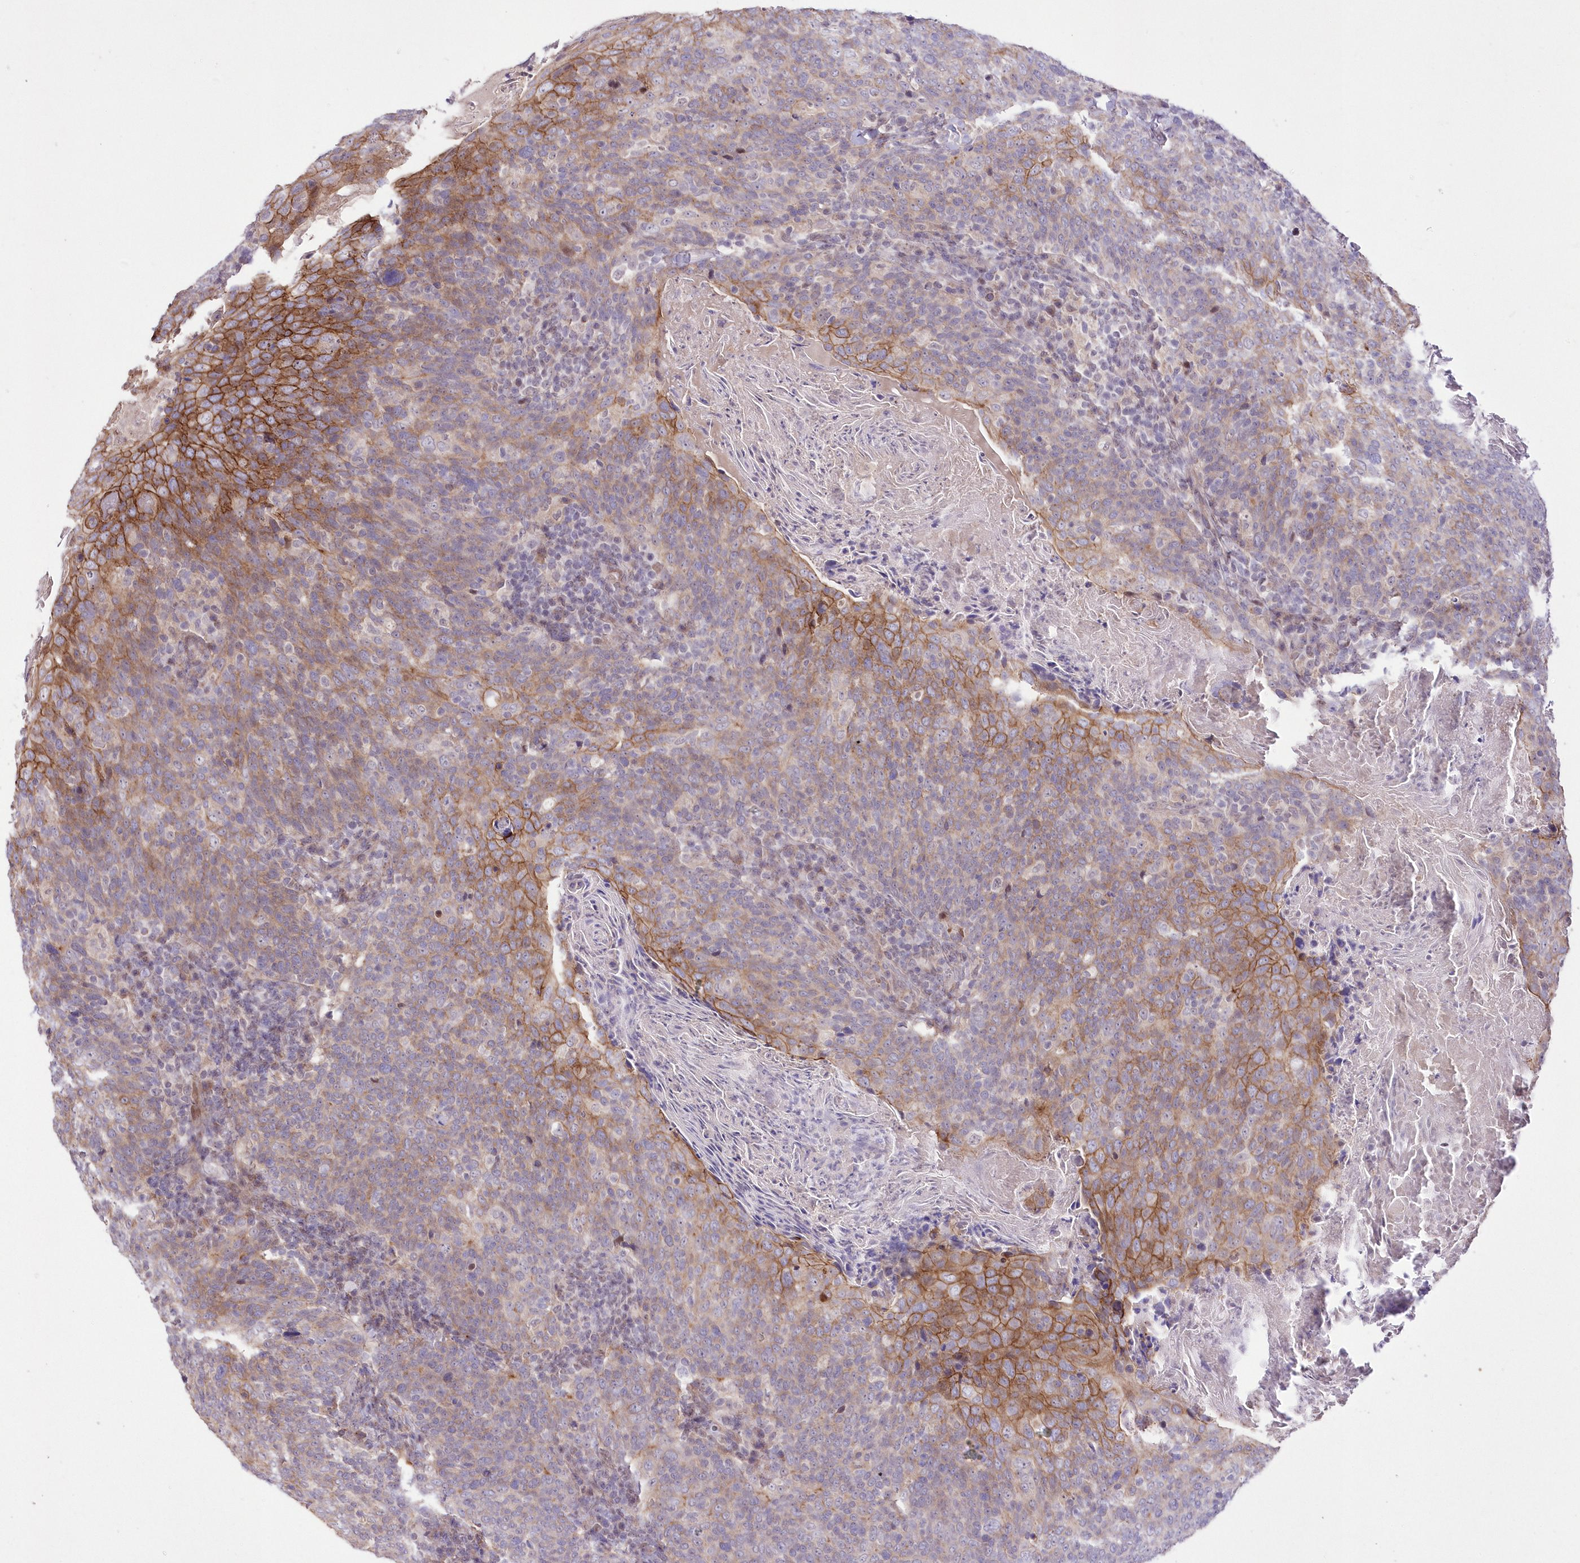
{"staining": {"intensity": "moderate", "quantity": "25%-75%", "location": "cytoplasmic/membranous"}, "tissue": "head and neck cancer", "cell_type": "Tumor cells", "image_type": "cancer", "snomed": [{"axis": "morphology", "description": "Squamous cell carcinoma, NOS"}, {"axis": "morphology", "description": "Squamous cell carcinoma, metastatic, NOS"}, {"axis": "topography", "description": "Lymph node"}, {"axis": "topography", "description": "Head-Neck"}], "caption": "Protein analysis of head and neck metastatic squamous cell carcinoma tissue displays moderate cytoplasmic/membranous expression in approximately 25%-75% of tumor cells.", "gene": "FAM241B", "patient": {"sex": "male", "age": 62}}